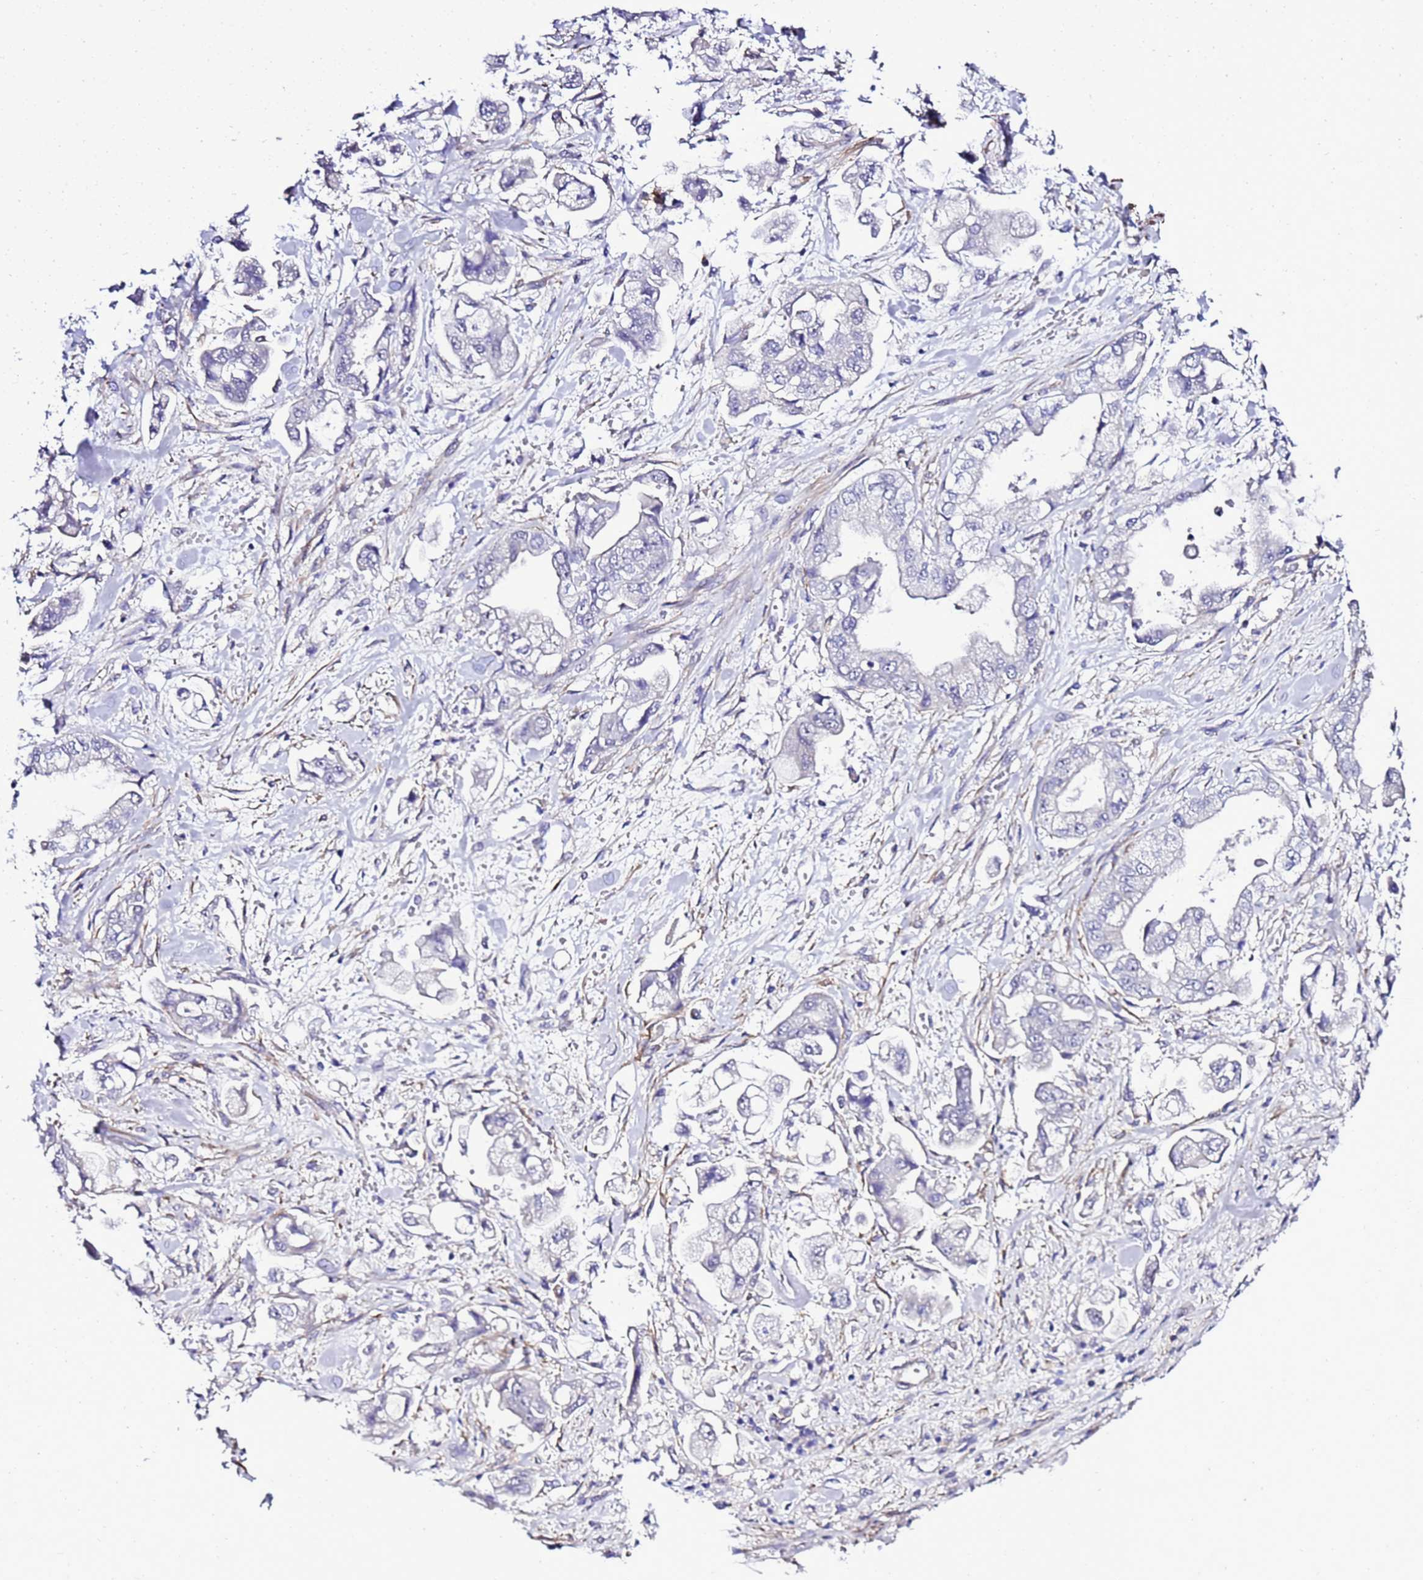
{"staining": {"intensity": "negative", "quantity": "none", "location": "none"}, "tissue": "stomach cancer", "cell_type": "Tumor cells", "image_type": "cancer", "snomed": [{"axis": "morphology", "description": "Adenocarcinoma, NOS"}, {"axis": "topography", "description": "Stomach"}], "caption": "Tumor cells are negative for brown protein staining in stomach cancer. Nuclei are stained in blue.", "gene": "GZF1", "patient": {"sex": "male", "age": 62}}